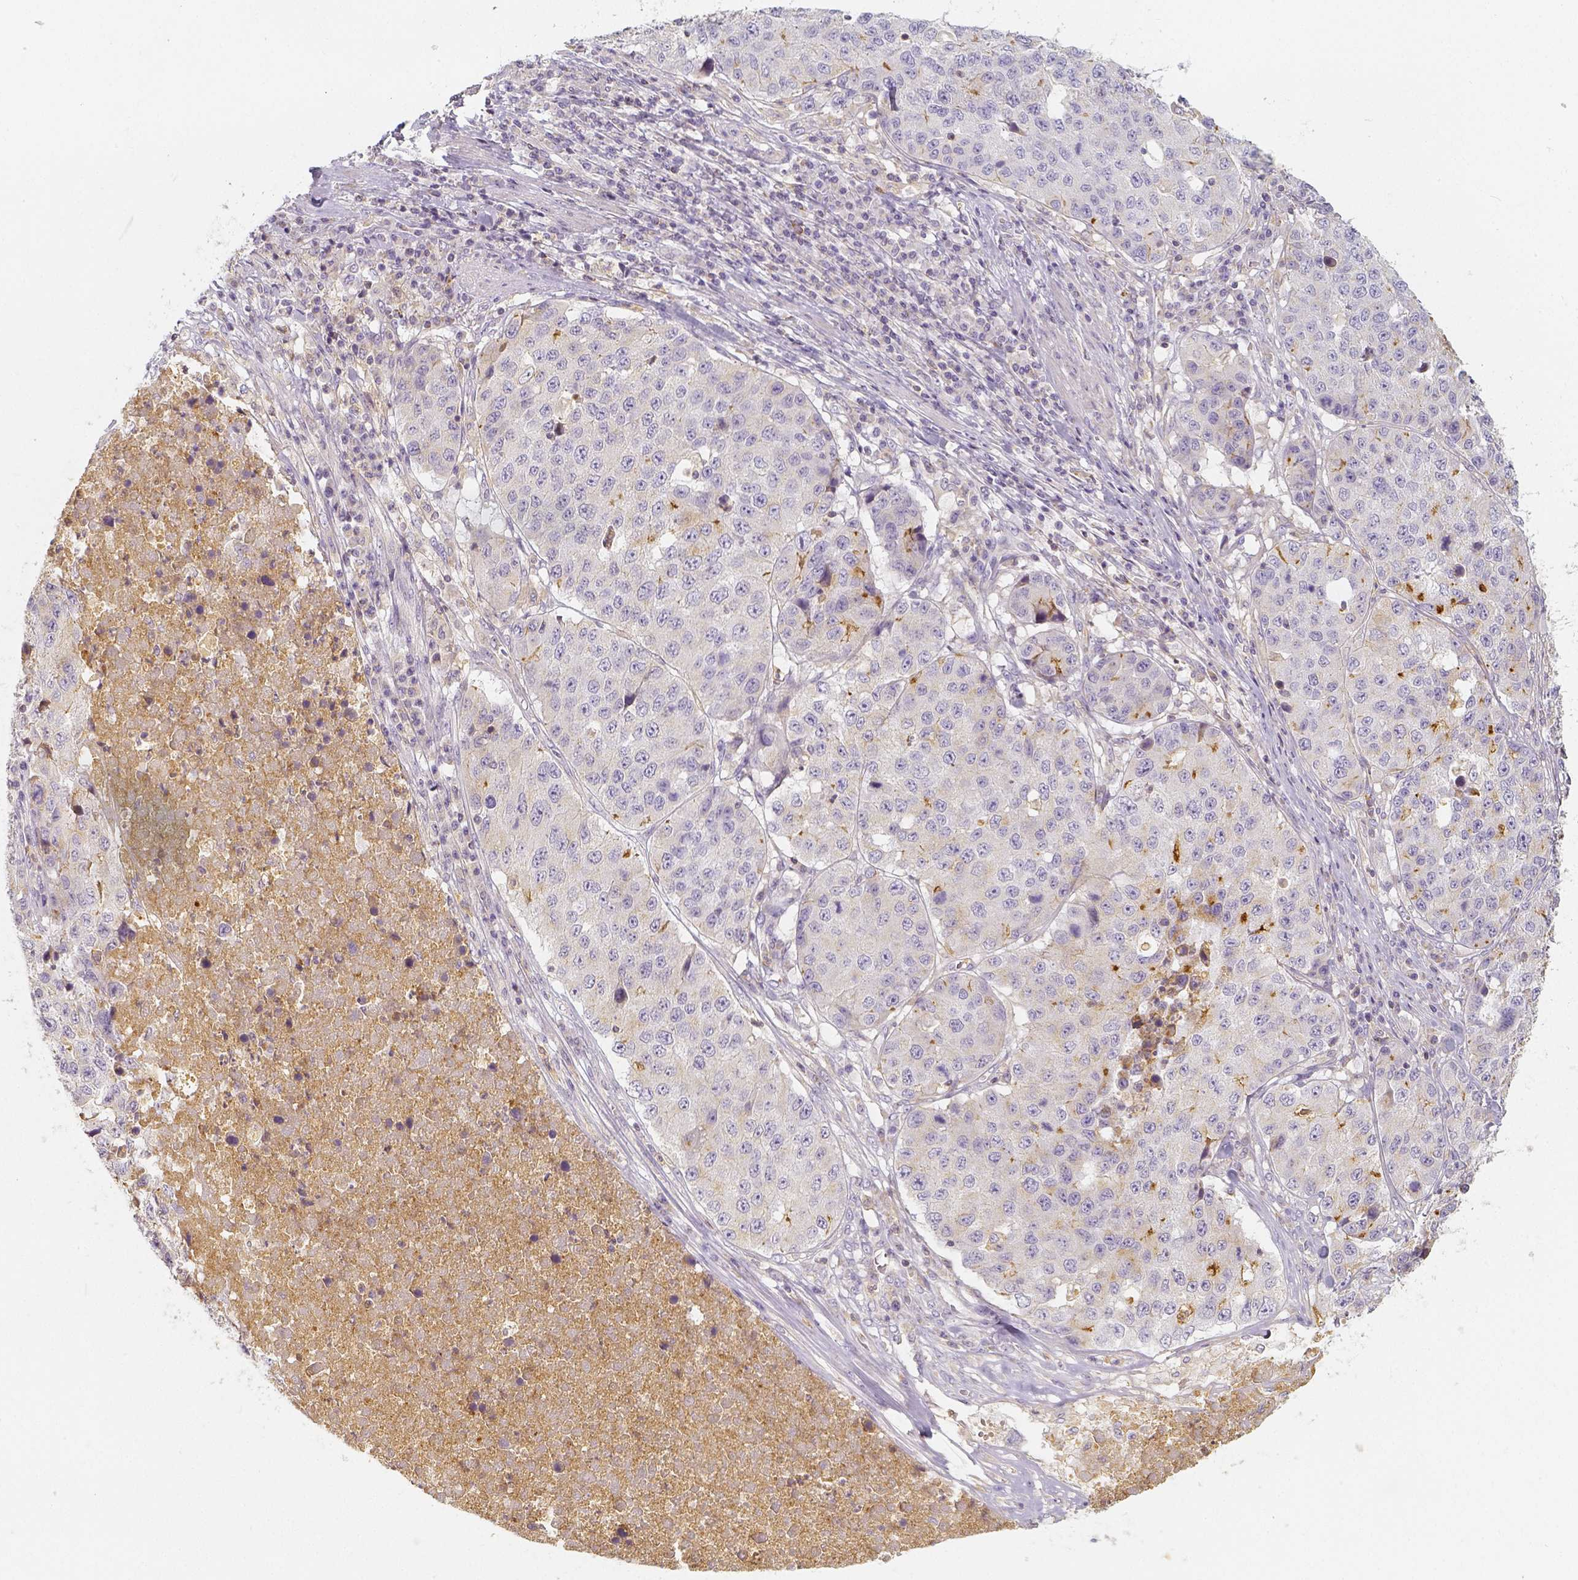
{"staining": {"intensity": "weak", "quantity": "25%-75%", "location": "cytoplasmic/membranous"}, "tissue": "stomach cancer", "cell_type": "Tumor cells", "image_type": "cancer", "snomed": [{"axis": "morphology", "description": "Adenocarcinoma, NOS"}, {"axis": "topography", "description": "Stomach"}], "caption": "Protein staining of stomach cancer (adenocarcinoma) tissue demonstrates weak cytoplasmic/membranous staining in approximately 25%-75% of tumor cells.", "gene": "PTPRJ", "patient": {"sex": "male", "age": 71}}